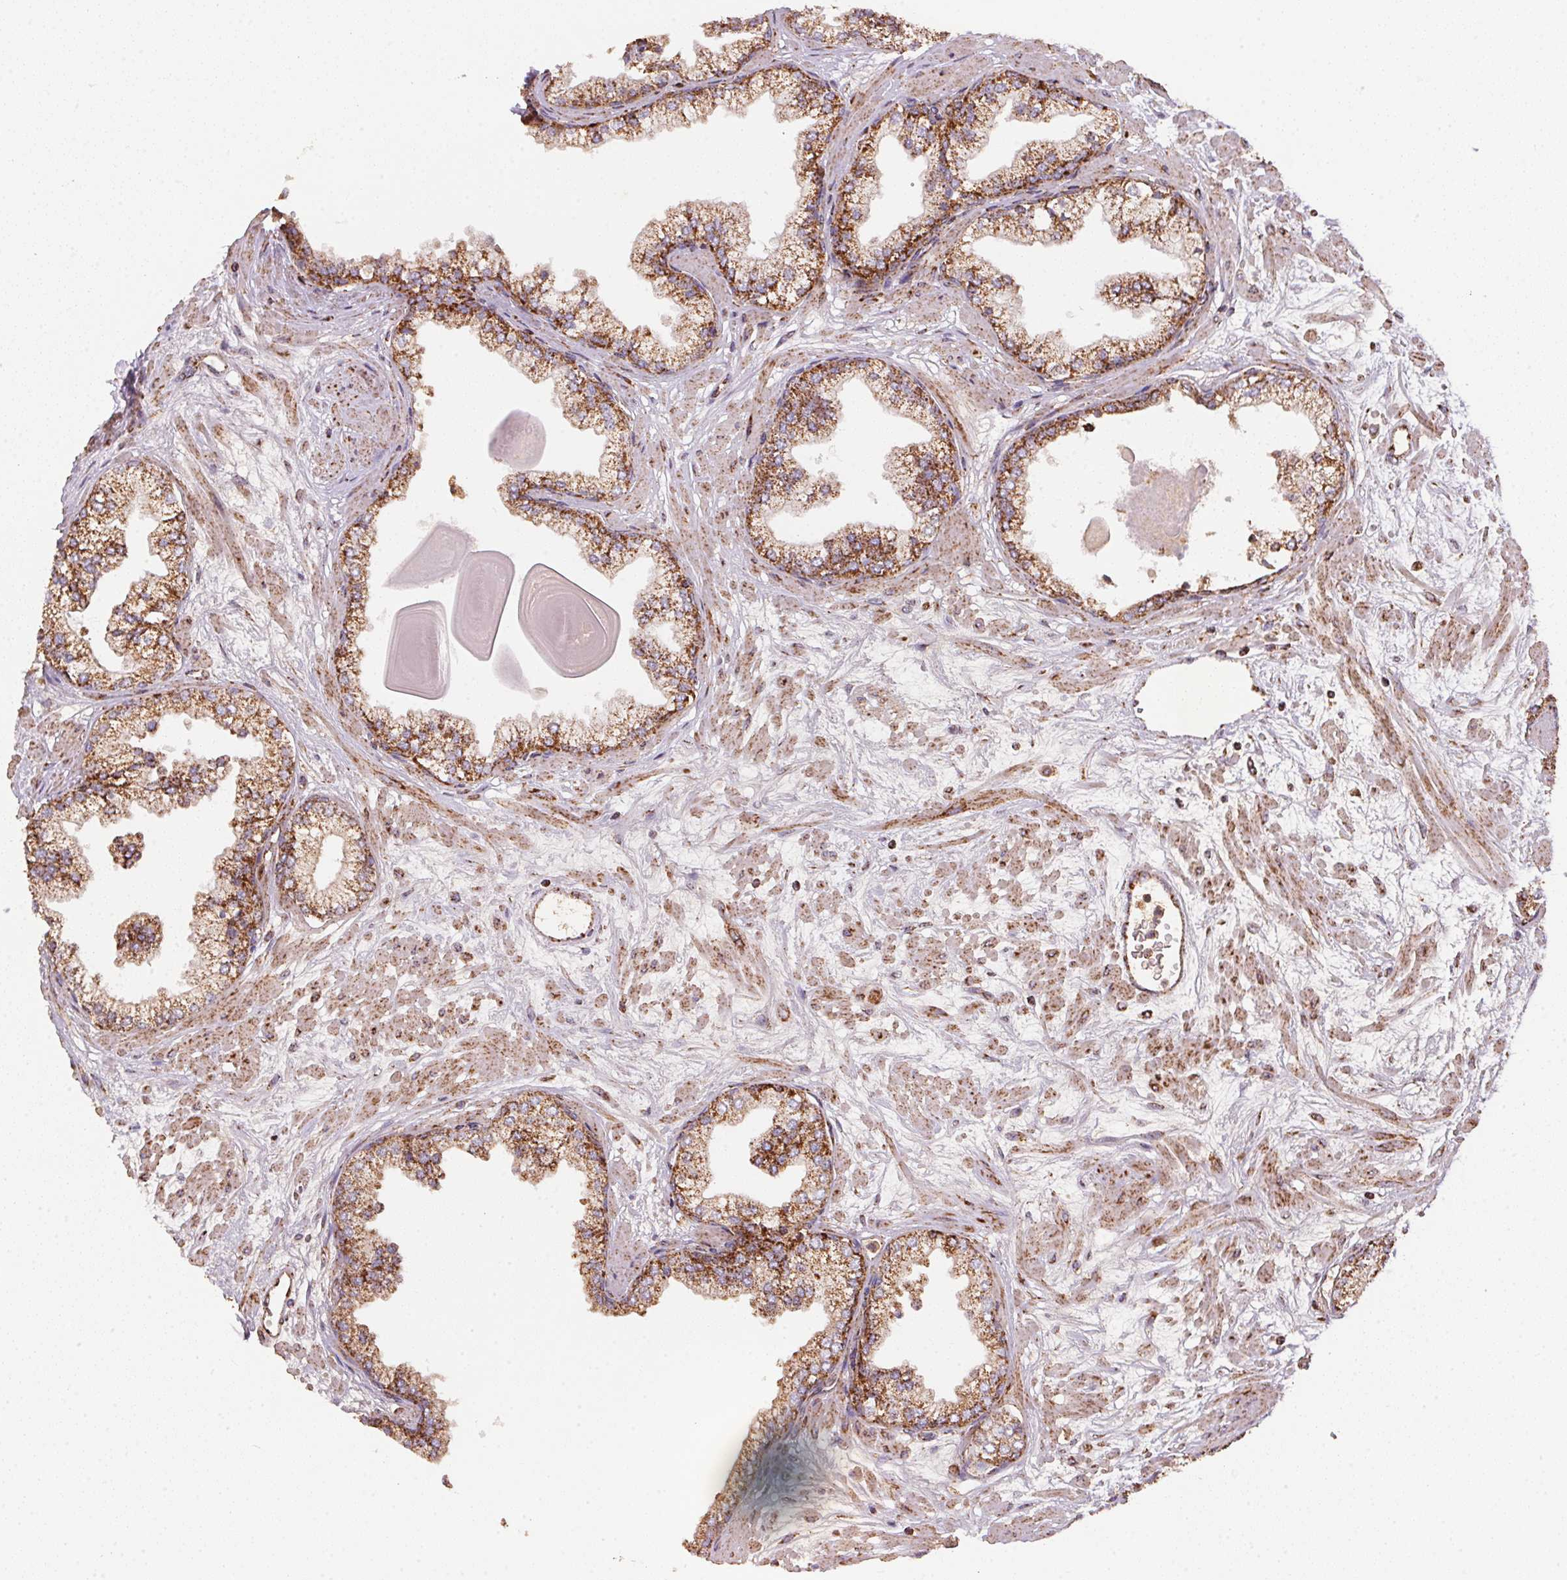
{"staining": {"intensity": "strong", "quantity": ">75%", "location": "cytoplasmic/membranous"}, "tissue": "prostate", "cell_type": "Glandular cells", "image_type": "normal", "snomed": [{"axis": "morphology", "description": "Normal tissue, NOS"}, {"axis": "topography", "description": "Prostate"}, {"axis": "topography", "description": "Peripheral nerve tissue"}], "caption": "Prostate stained with DAB (3,3'-diaminobenzidine) immunohistochemistry (IHC) displays high levels of strong cytoplasmic/membranous positivity in about >75% of glandular cells. (DAB (3,3'-diaminobenzidine) IHC with brightfield microscopy, high magnification).", "gene": "NDUFS2", "patient": {"sex": "male", "age": 61}}